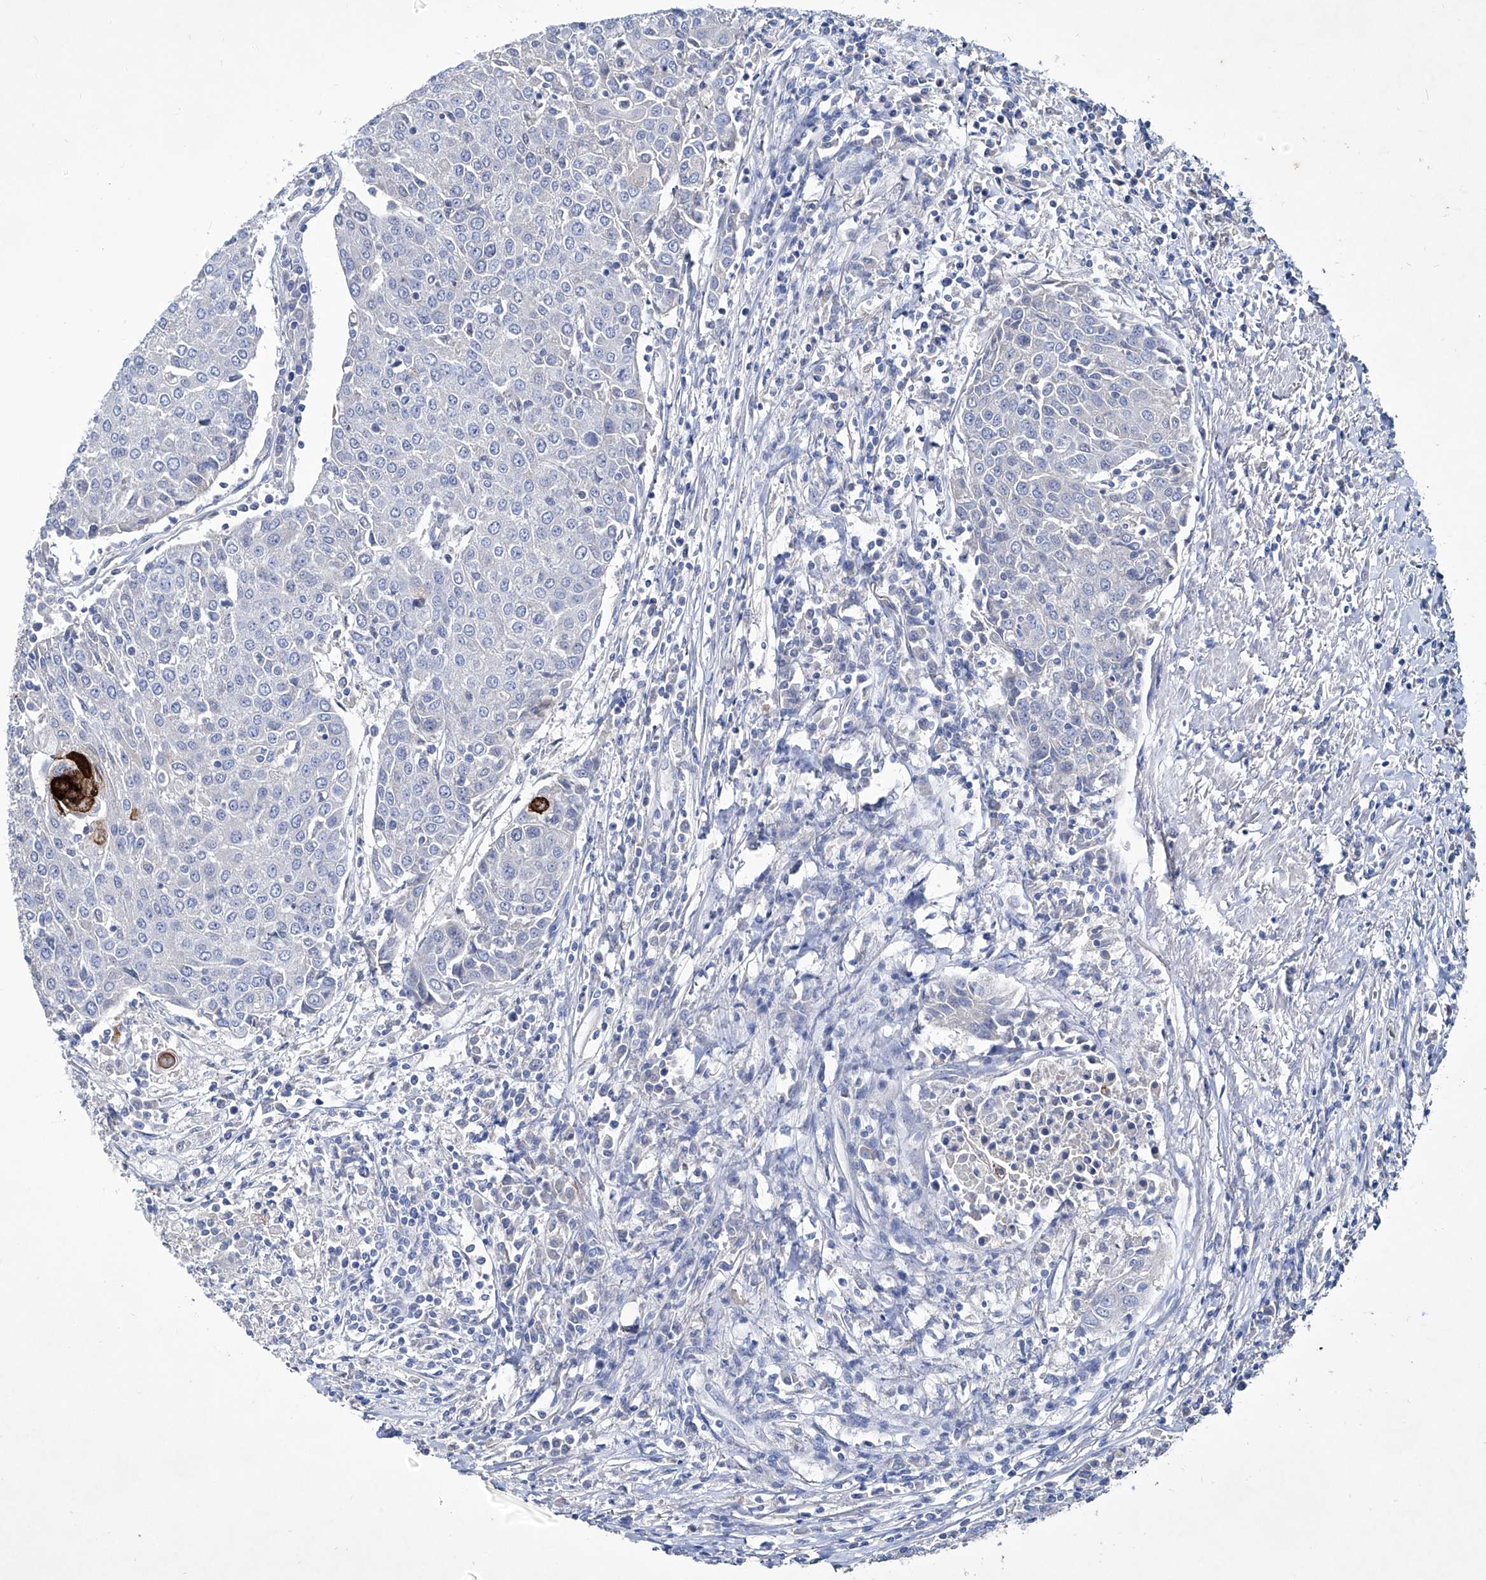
{"staining": {"intensity": "negative", "quantity": "none", "location": "none"}, "tissue": "urothelial cancer", "cell_type": "Tumor cells", "image_type": "cancer", "snomed": [{"axis": "morphology", "description": "Urothelial carcinoma, High grade"}, {"axis": "topography", "description": "Urinary bladder"}], "caption": "Immunohistochemistry of urothelial carcinoma (high-grade) shows no positivity in tumor cells.", "gene": "KLHL17", "patient": {"sex": "female", "age": 85}}